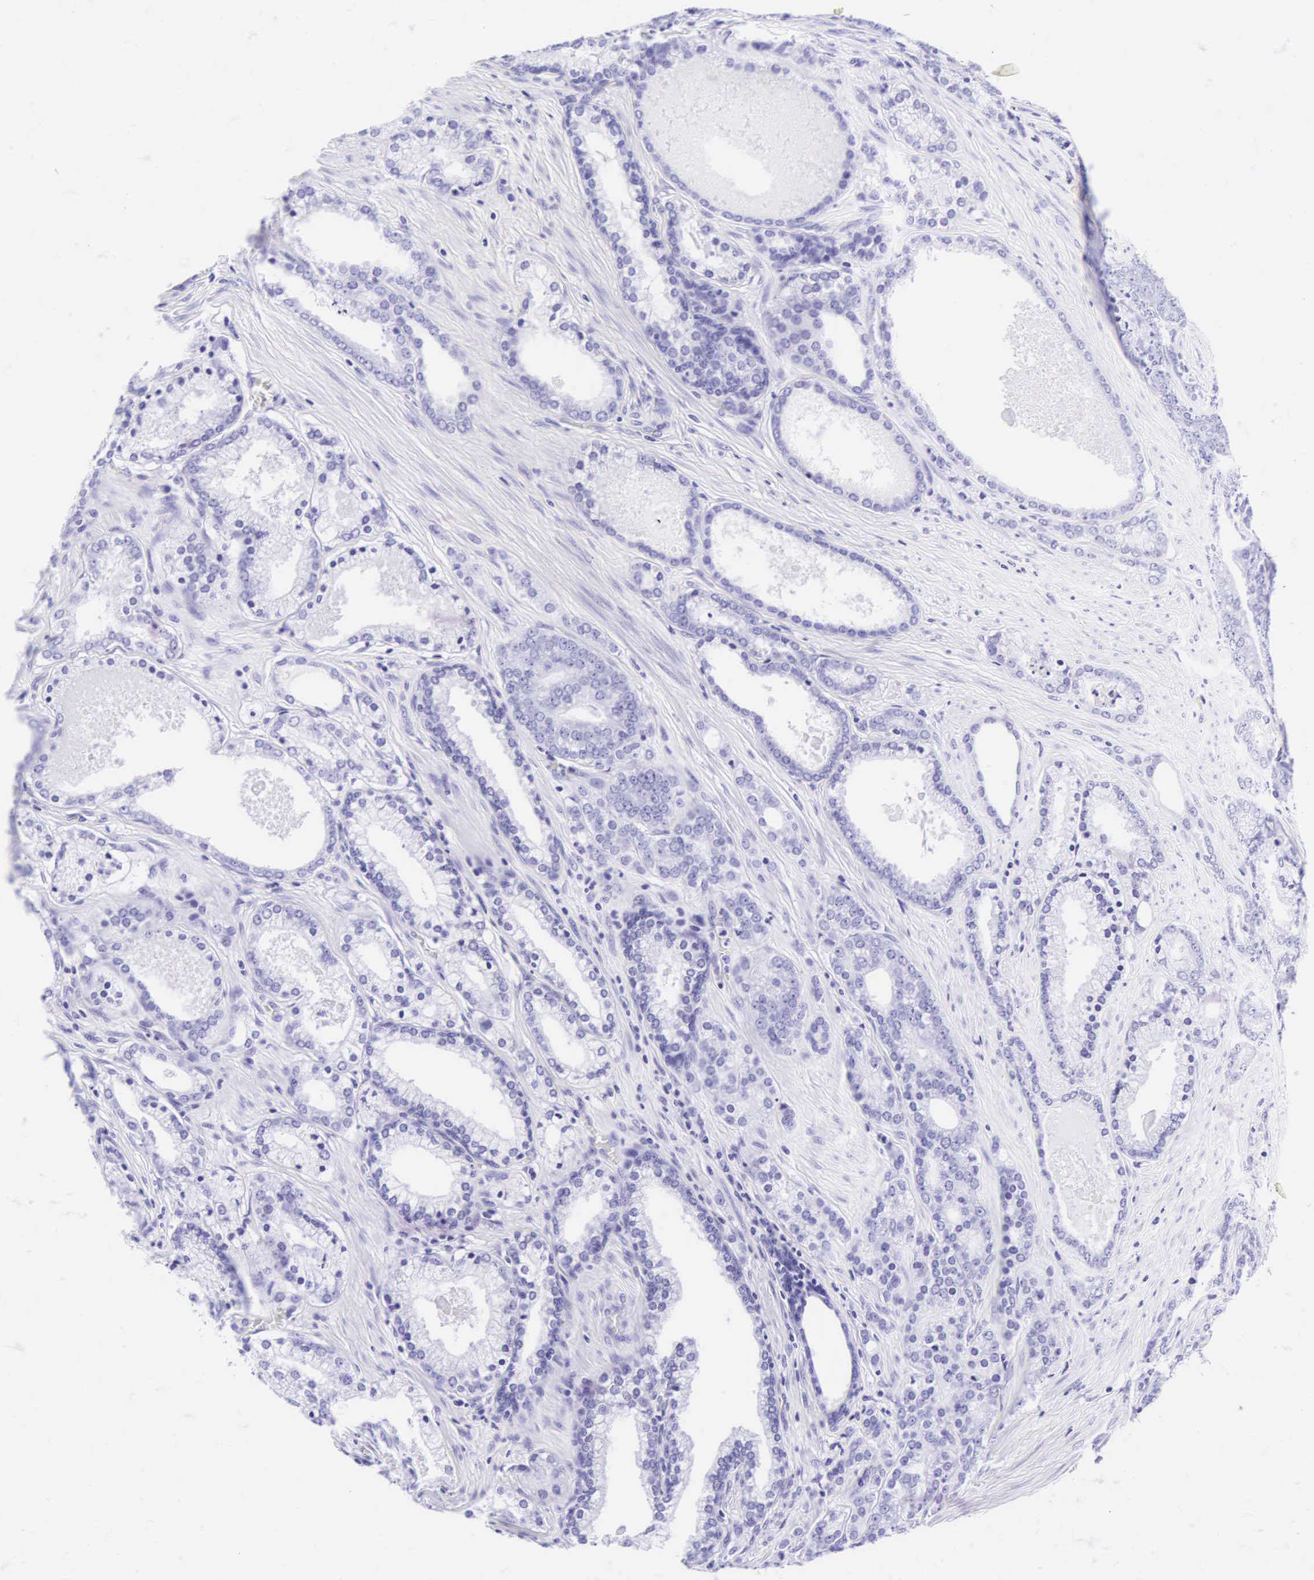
{"staining": {"intensity": "negative", "quantity": "none", "location": "none"}, "tissue": "prostate cancer", "cell_type": "Tumor cells", "image_type": "cancer", "snomed": [{"axis": "morphology", "description": "Adenocarcinoma, Low grade"}, {"axis": "topography", "description": "Prostate"}], "caption": "Low-grade adenocarcinoma (prostate) was stained to show a protein in brown. There is no significant expression in tumor cells. (DAB (3,3'-diaminobenzidine) immunohistochemistry visualized using brightfield microscopy, high magnification).", "gene": "CD1A", "patient": {"sex": "male", "age": 71}}